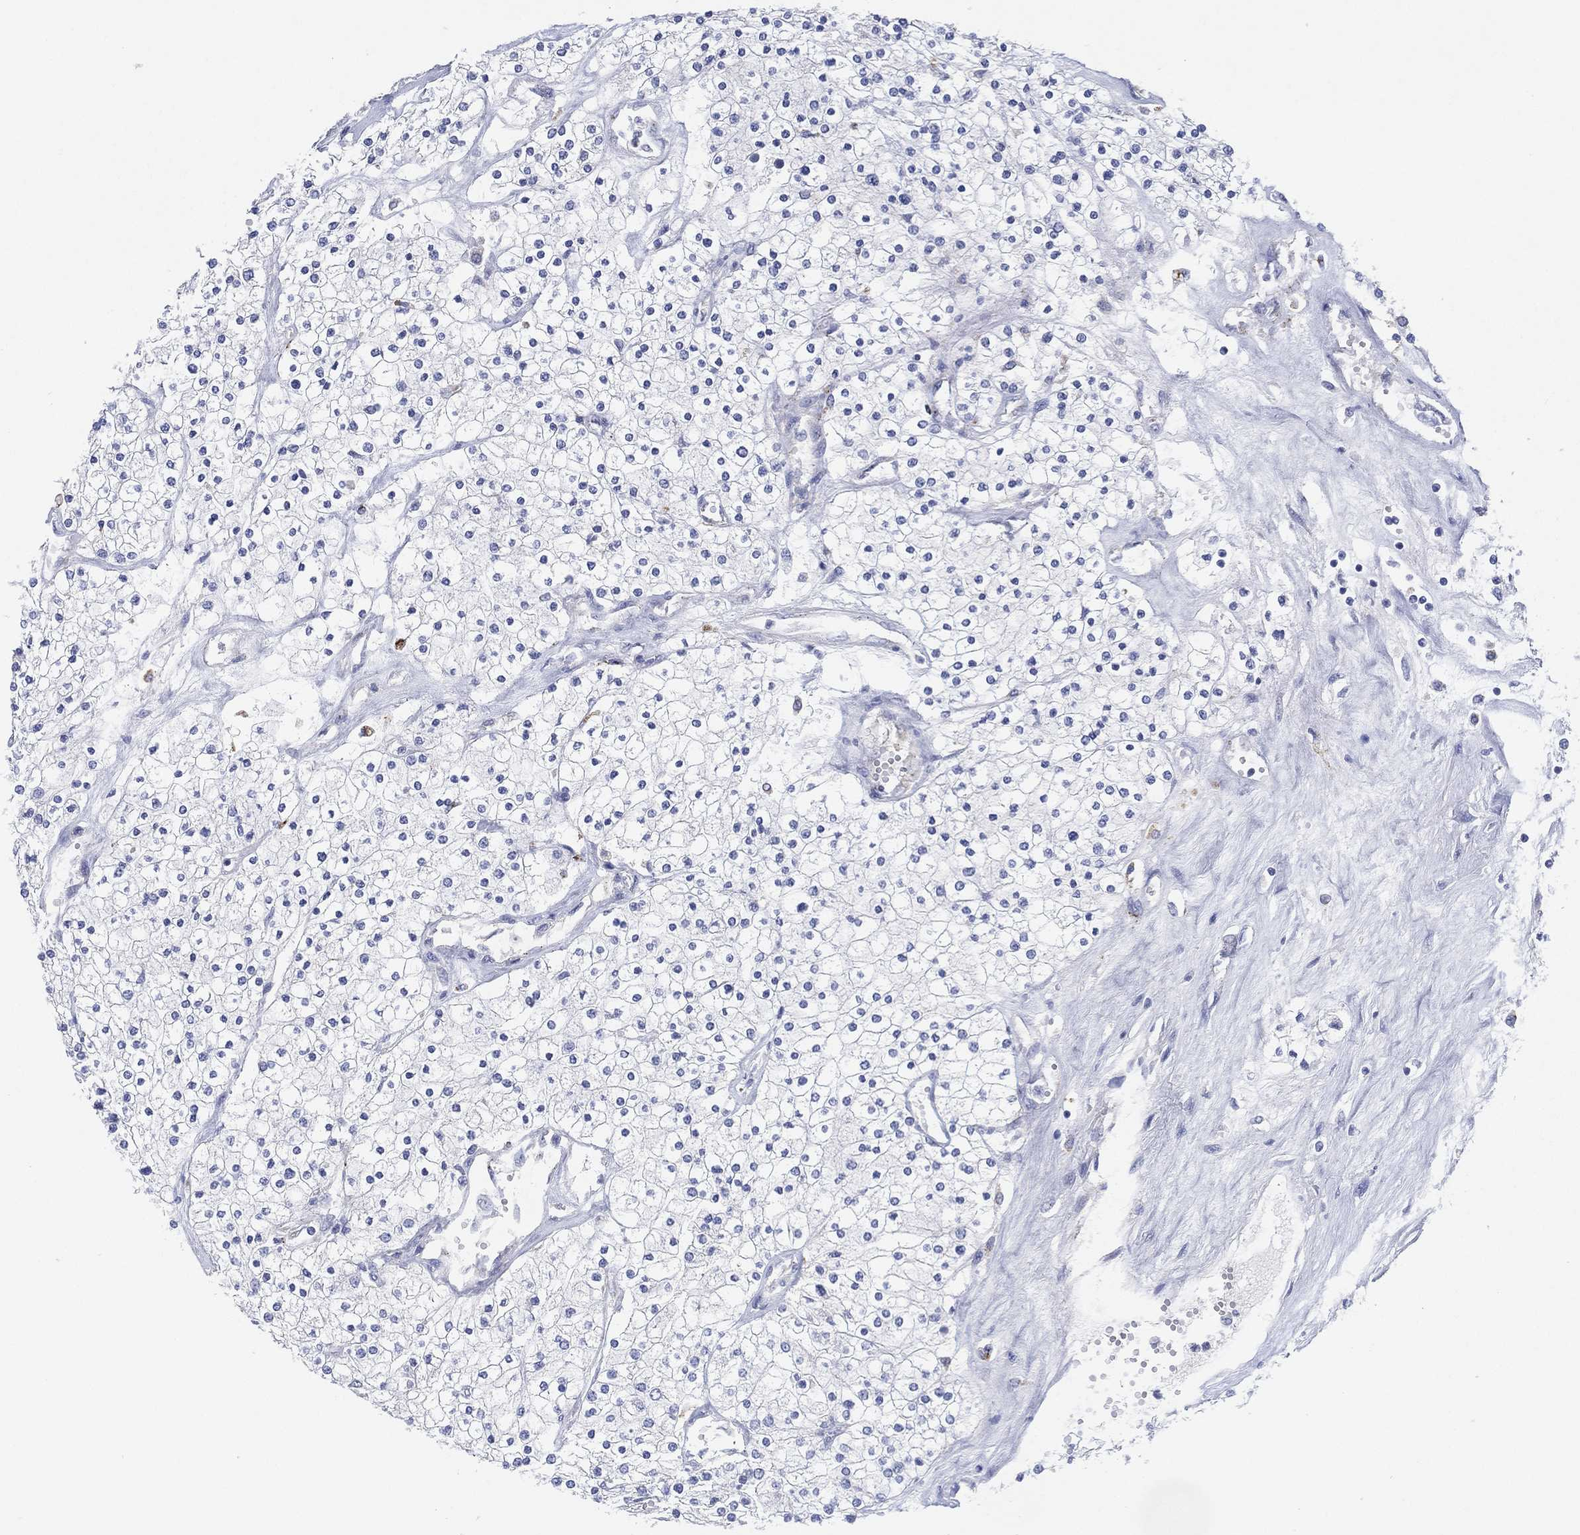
{"staining": {"intensity": "negative", "quantity": "none", "location": "none"}, "tissue": "renal cancer", "cell_type": "Tumor cells", "image_type": "cancer", "snomed": [{"axis": "morphology", "description": "Adenocarcinoma, NOS"}, {"axis": "topography", "description": "Kidney"}], "caption": "Tumor cells show no significant positivity in renal cancer (adenocarcinoma).", "gene": "GALNS", "patient": {"sex": "male", "age": 80}}